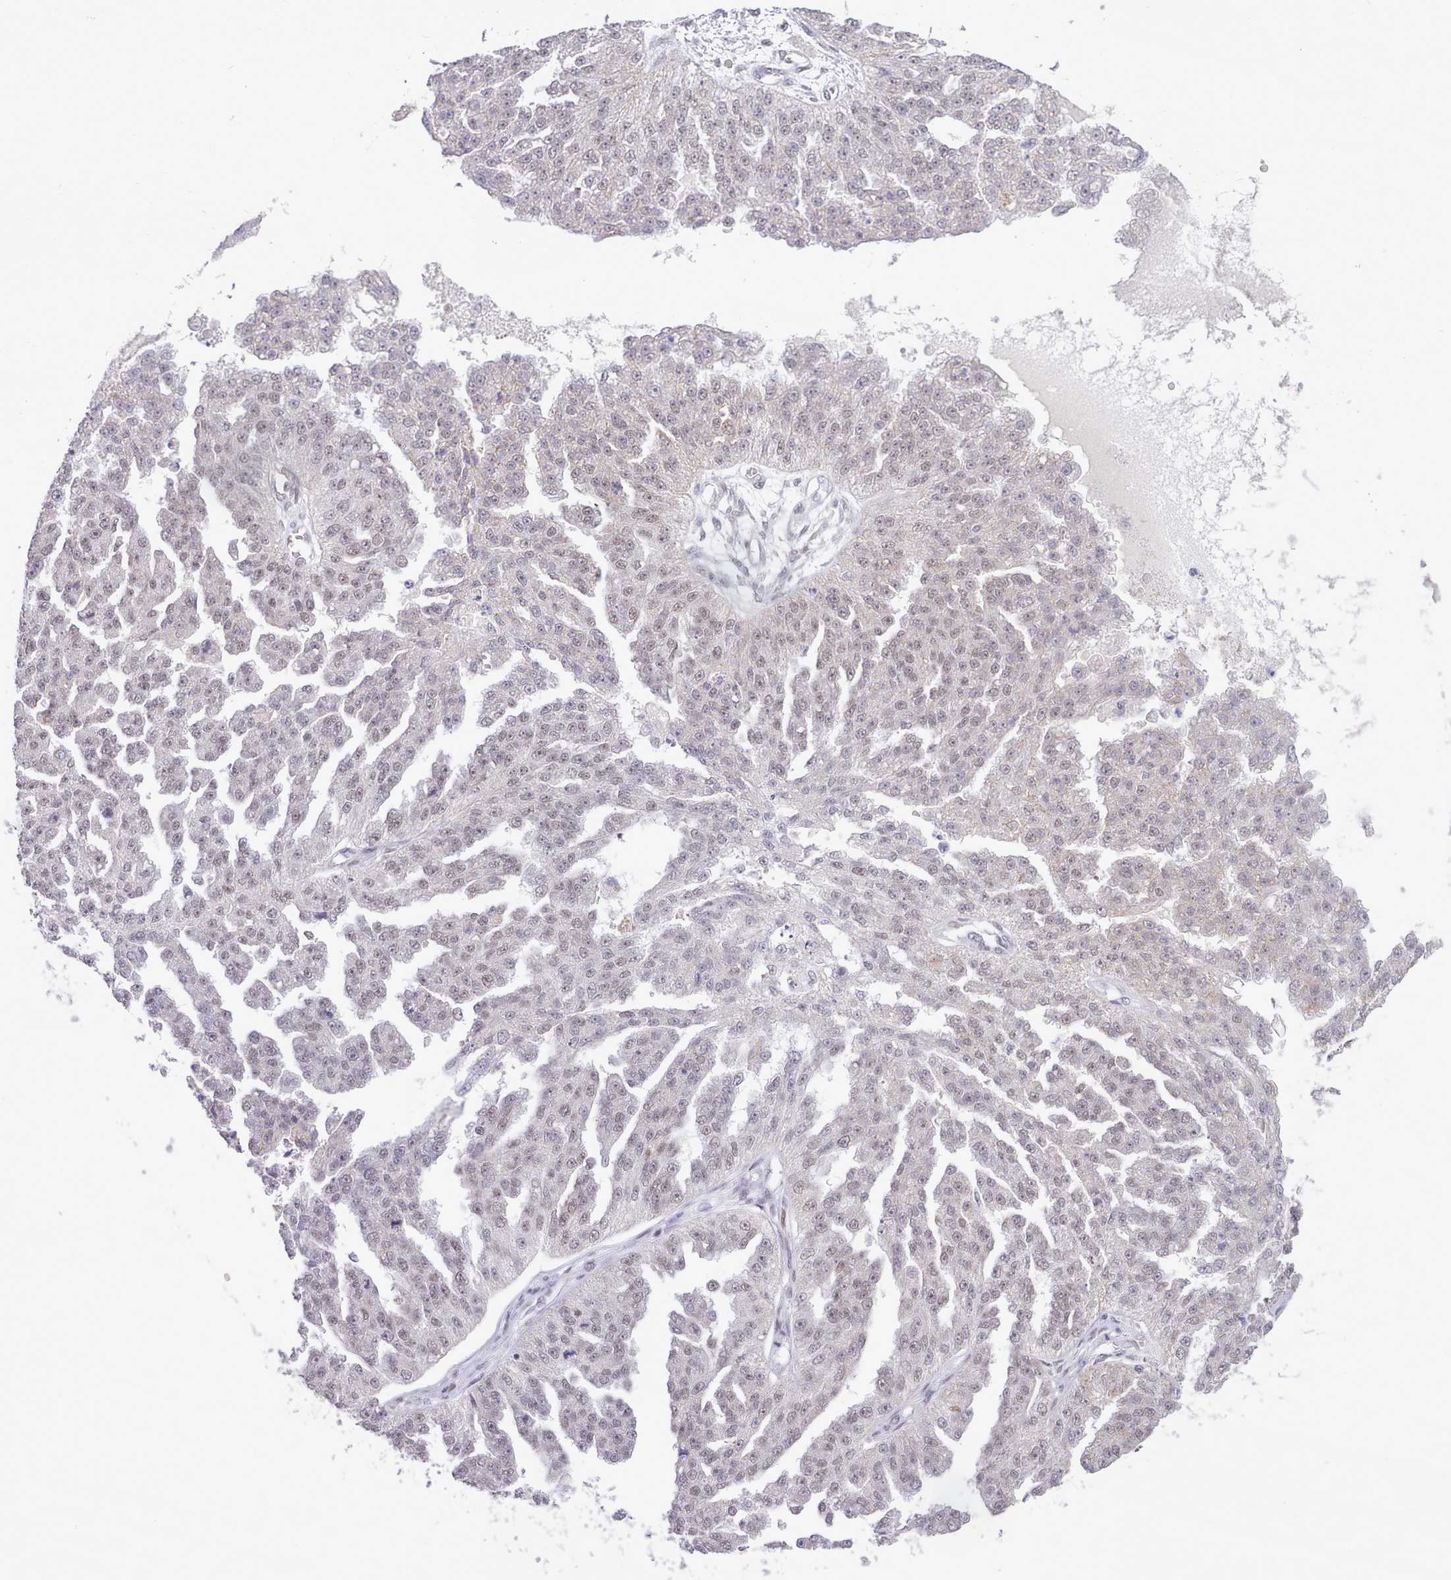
{"staining": {"intensity": "weak", "quantity": "25%-75%", "location": "nuclear"}, "tissue": "ovarian cancer", "cell_type": "Tumor cells", "image_type": "cancer", "snomed": [{"axis": "morphology", "description": "Cystadenocarcinoma, serous, NOS"}, {"axis": "topography", "description": "Ovary"}], "caption": "The micrograph reveals immunohistochemical staining of serous cystadenocarcinoma (ovarian). There is weak nuclear positivity is present in about 25%-75% of tumor cells.", "gene": "RFX1", "patient": {"sex": "female", "age": 58}}